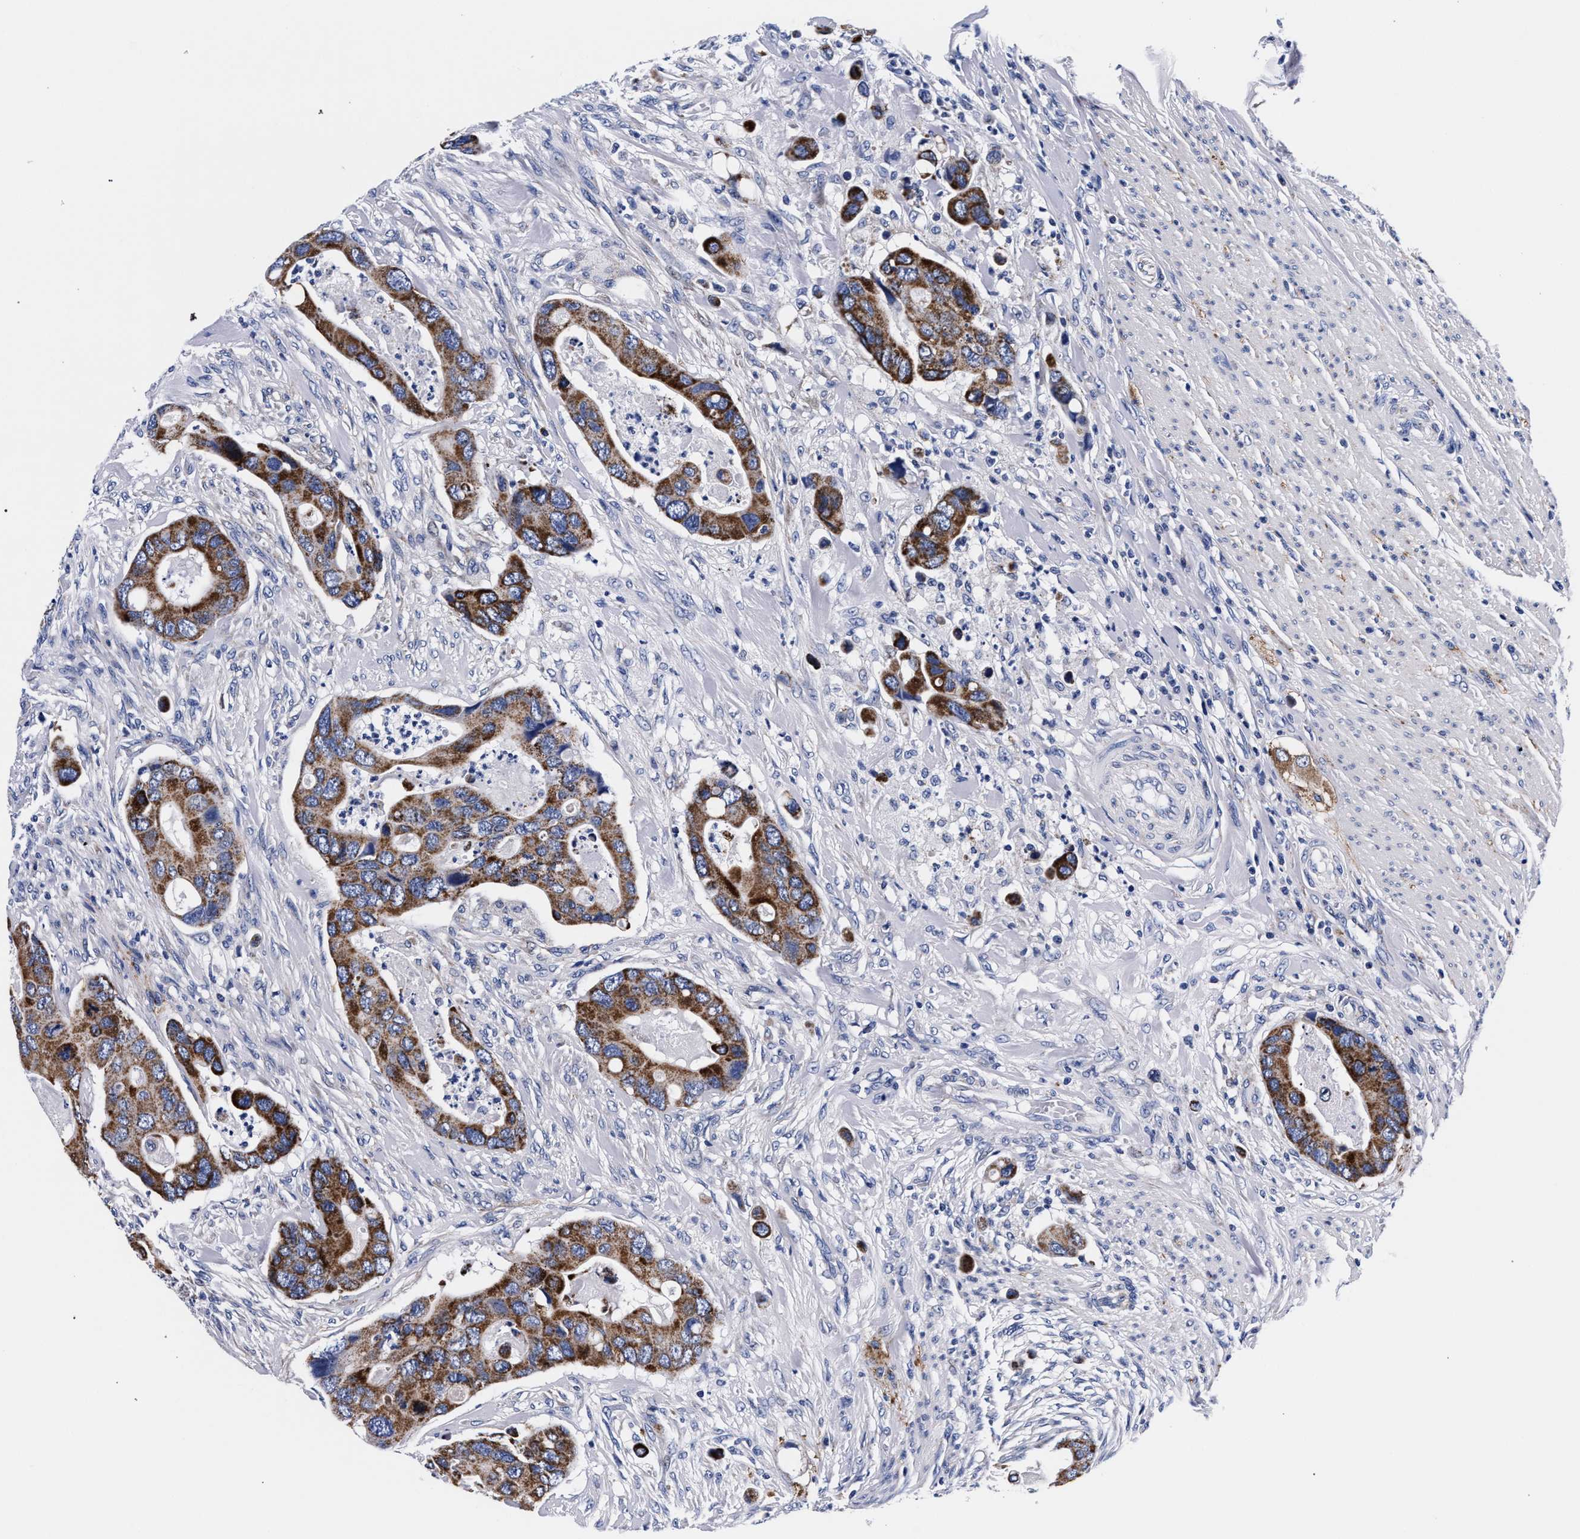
{"staining": {"intensity": "strong", "quantity": ">75%", "location": "cytoplasmic/membranous"}, "tissue": "colorectal cancer", "cell_type": "Tumor cells", "image_type": "cancer", "snomed": [{"axis": "morphology", "description": "Adenocarcinoma, NOS"}, {"axis": "topography", "description": "Rectum"}], "caption": "Immunohistochemical staining of human adenocarcinoma (colorectal) shows high levels of strong cytoplasmic/membranous positivity in approximately >75% of tumor cells.", "gene": "RAB3B", "patient": {"sex": "female", "age": 57}}